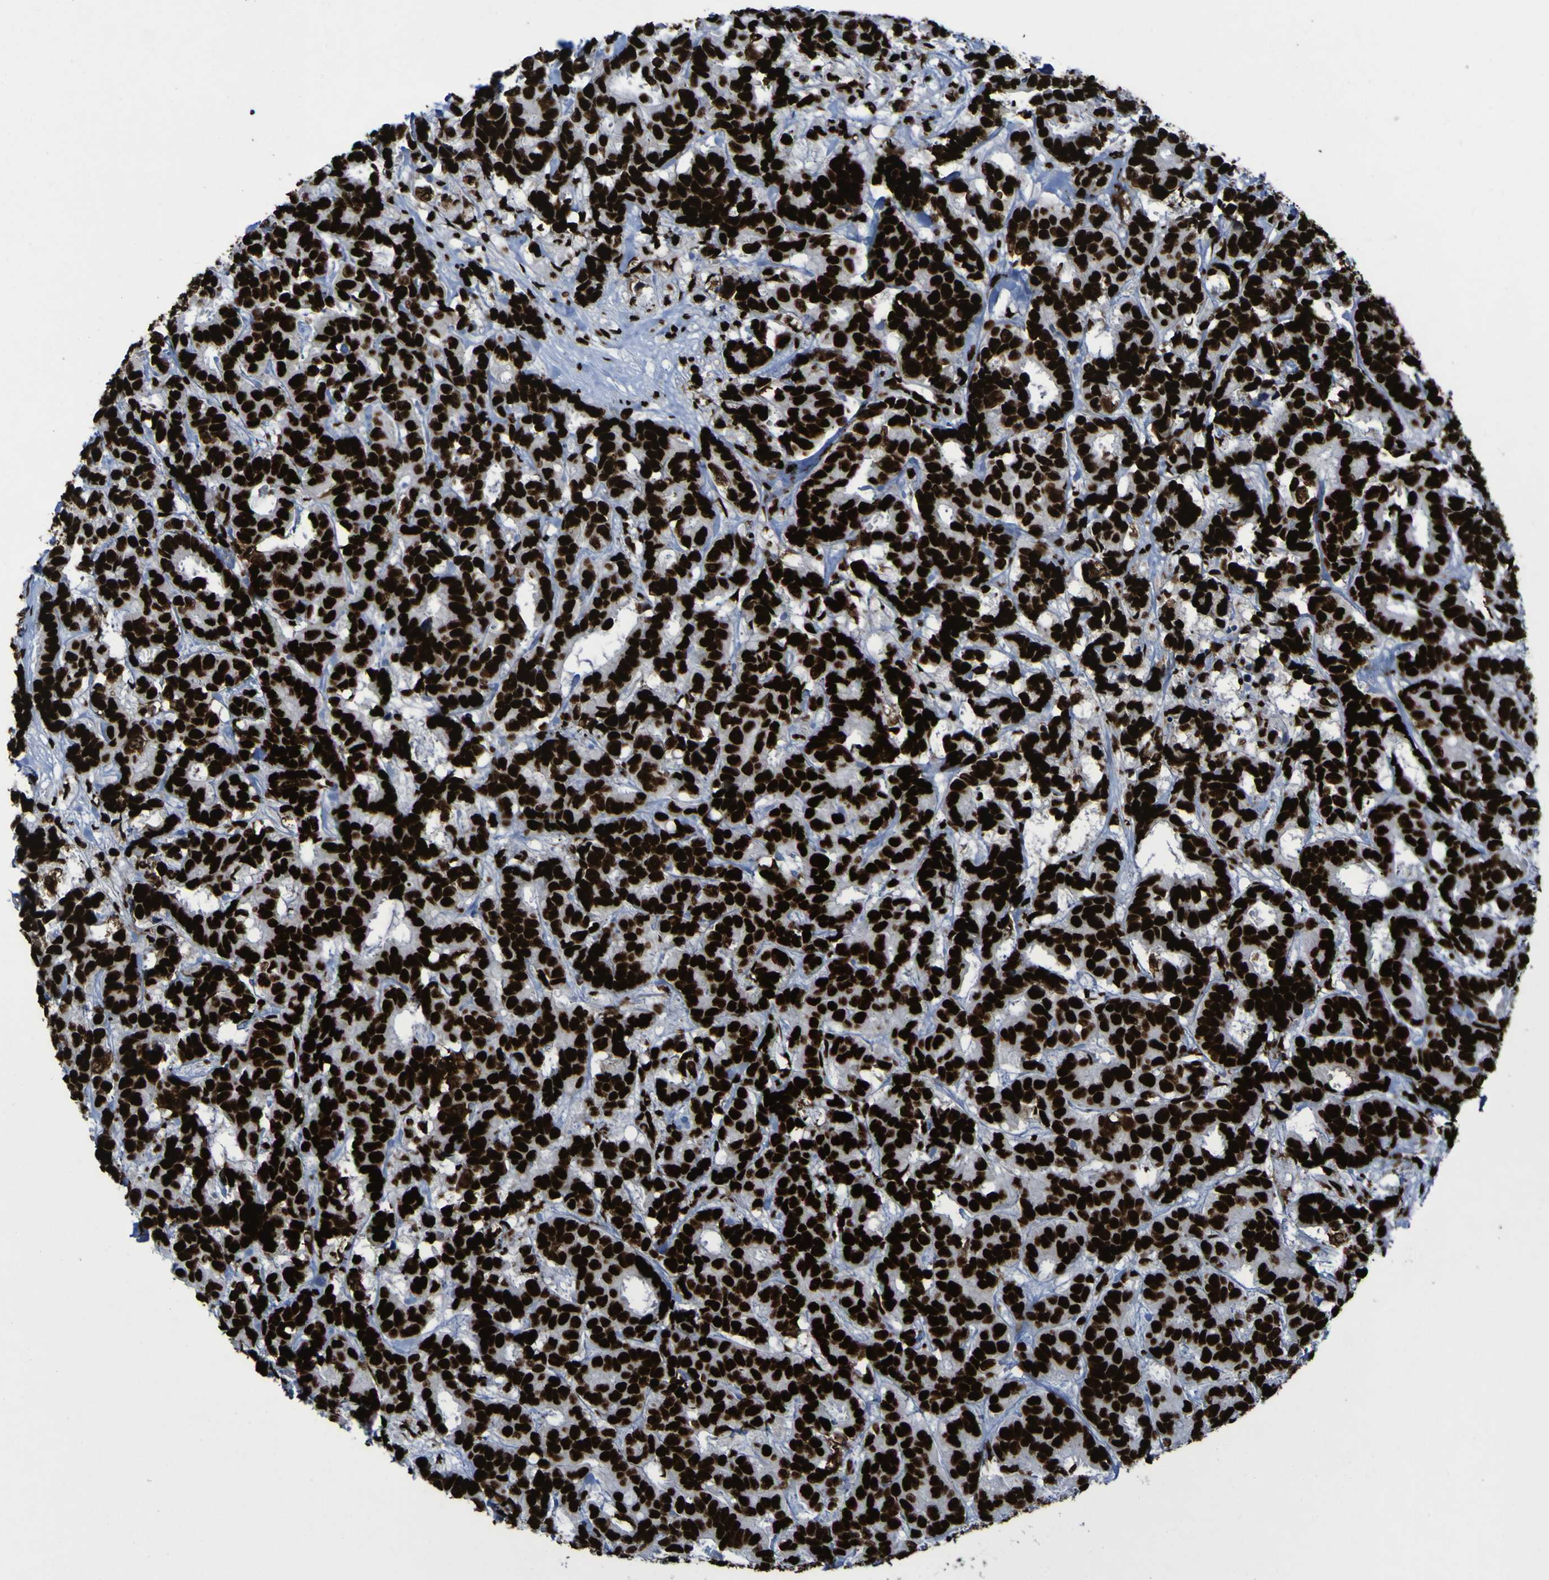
{"staining": {"intensity": "strong", "quantity": ">75%", "location": "nuclear"}, "tissue": "breast cancer", "cell_type": "Tumor cells", "image_type": "cancer", "snomed": [{"axis": "morphology", "description": "Duct carcinoma"}, {"axis": "topography", "description": "Breast"}], "caption": "Protein expression analysis of breast cancer (infiltrating ductal carcinoma) exhibits strong nuclear expression in about >75% of tumor cells.", "gene": "NPM1", "patient": {"sex": "female", "age": 87}}